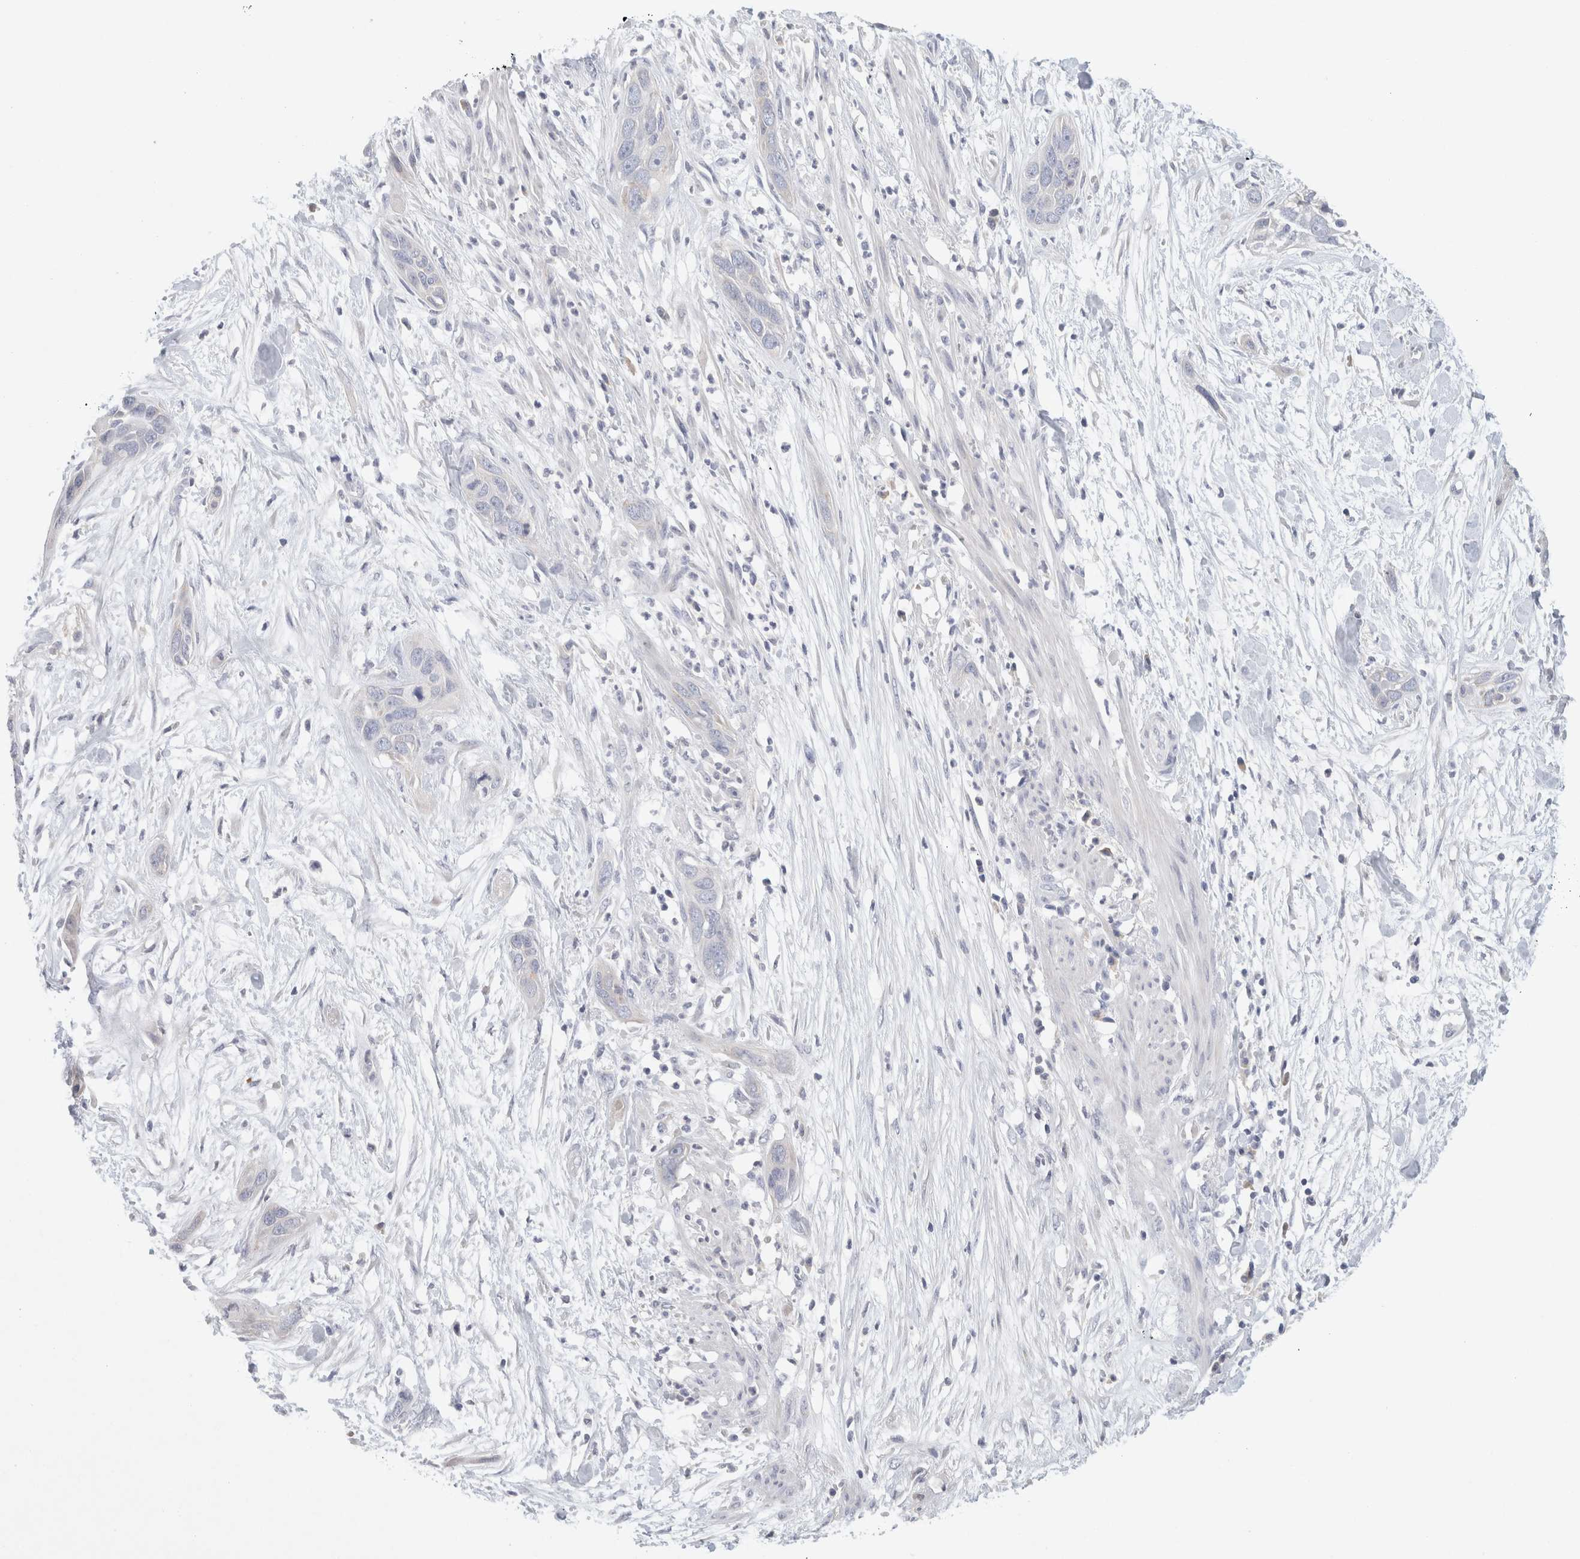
{"staining": {"intensity": "negative", "quantity": "none", "location": "none"}, "tissue": "pancreatic cancer", "cell_type": "Tumor cells", "image_type": "cancer", "snomed": [{"axis": "morphology", "description": "Adenocarcinoma, NOS"}, {"axis": "topography", "description": "Pancreas"}], "caption": "This is a image of immunohistochemistry staining of pancreatic cancer, which shows no staining in tumor cells. (Stains: DAB (3,3'-diaminobenzidine) immunohistochemistry (IHC) with hematoxylin counter stain, Microscopy: brightfield microscopy at high magnification).", "gene": "STK31", "patient": {"sex": "female", "age": 60}}